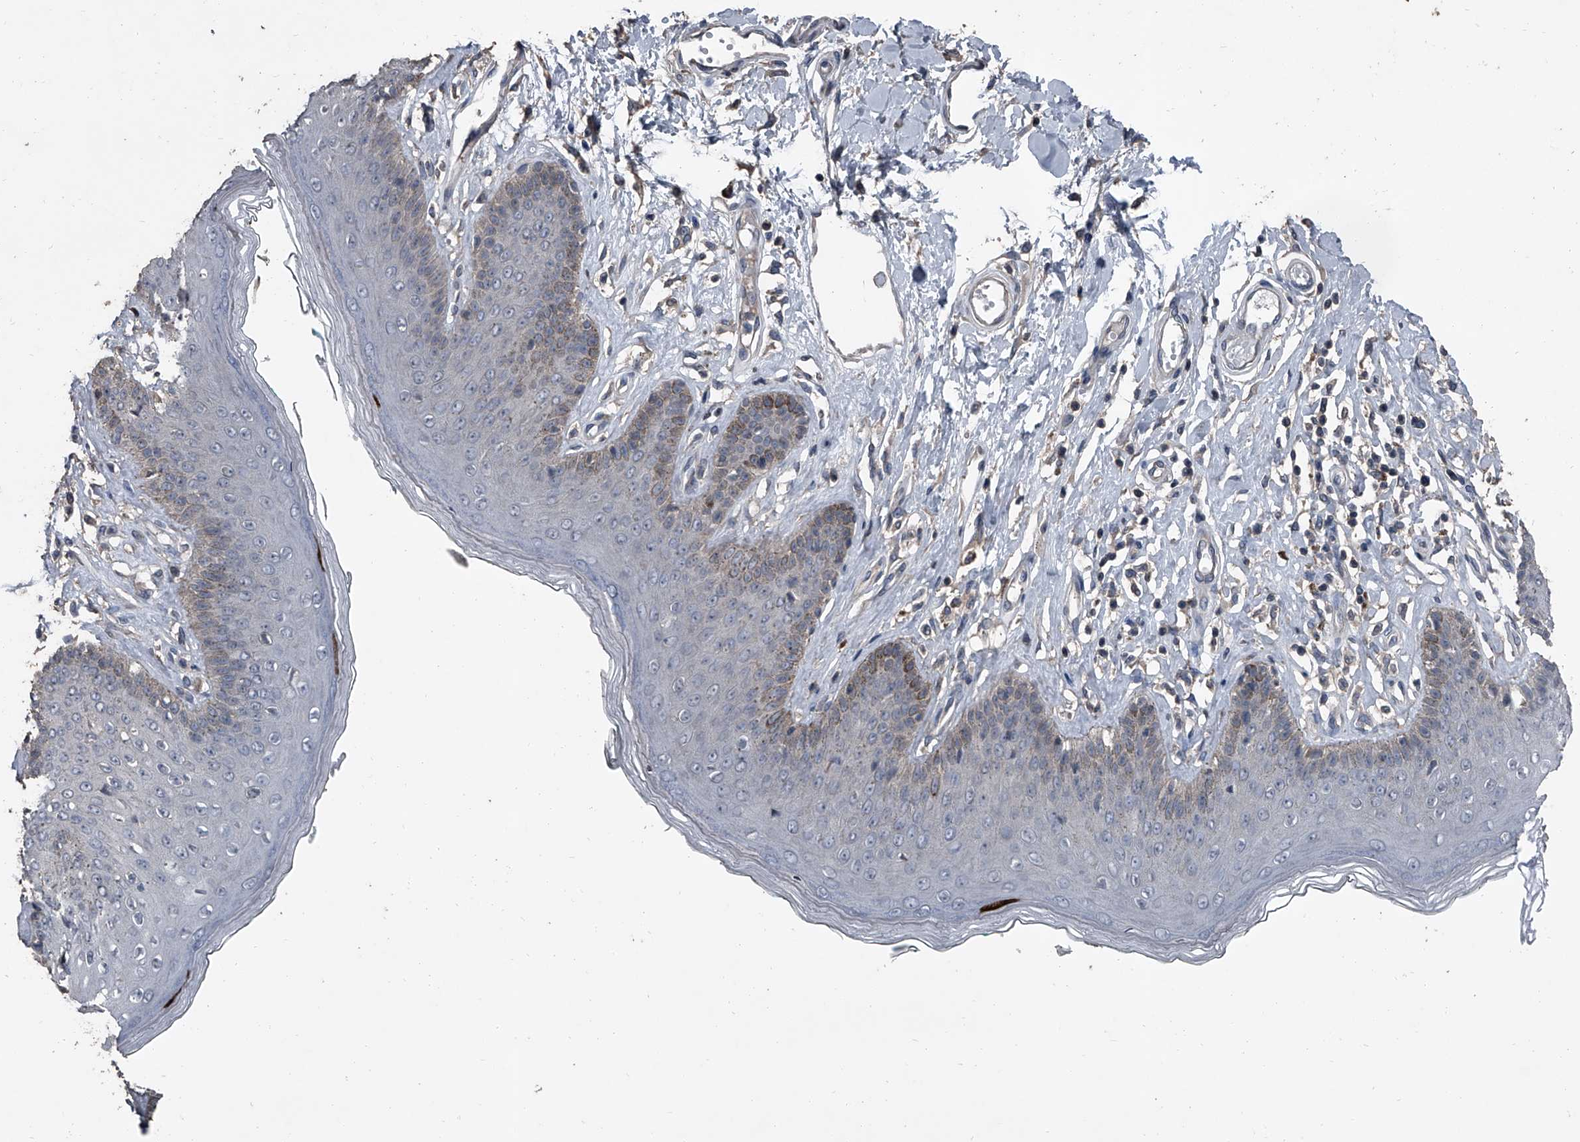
{"staining": {"intensity": "moderate", "quantity": "<25%", "location": "cytoplasmic/membranous"}, "tissue": "skin", "cell_type": "Epidermal cells", "image_type": "normal", "snomed": [{"axis": "morphology", "description": "Normal tissue, NOS"}, {"axis": "morphology", "description": "Squamous cell carcinoma, NOS"}, {"axis": "topography", "description": "Vulva"}], "caption": "Immunohistochemical staining of benign skin displays <25% levels of moderate cytoplasmic/membranous protein positivity in approximately <25% of epidermal cells.", "gene": "OARD1", "patient": {"sex": "female", "age": 85}}